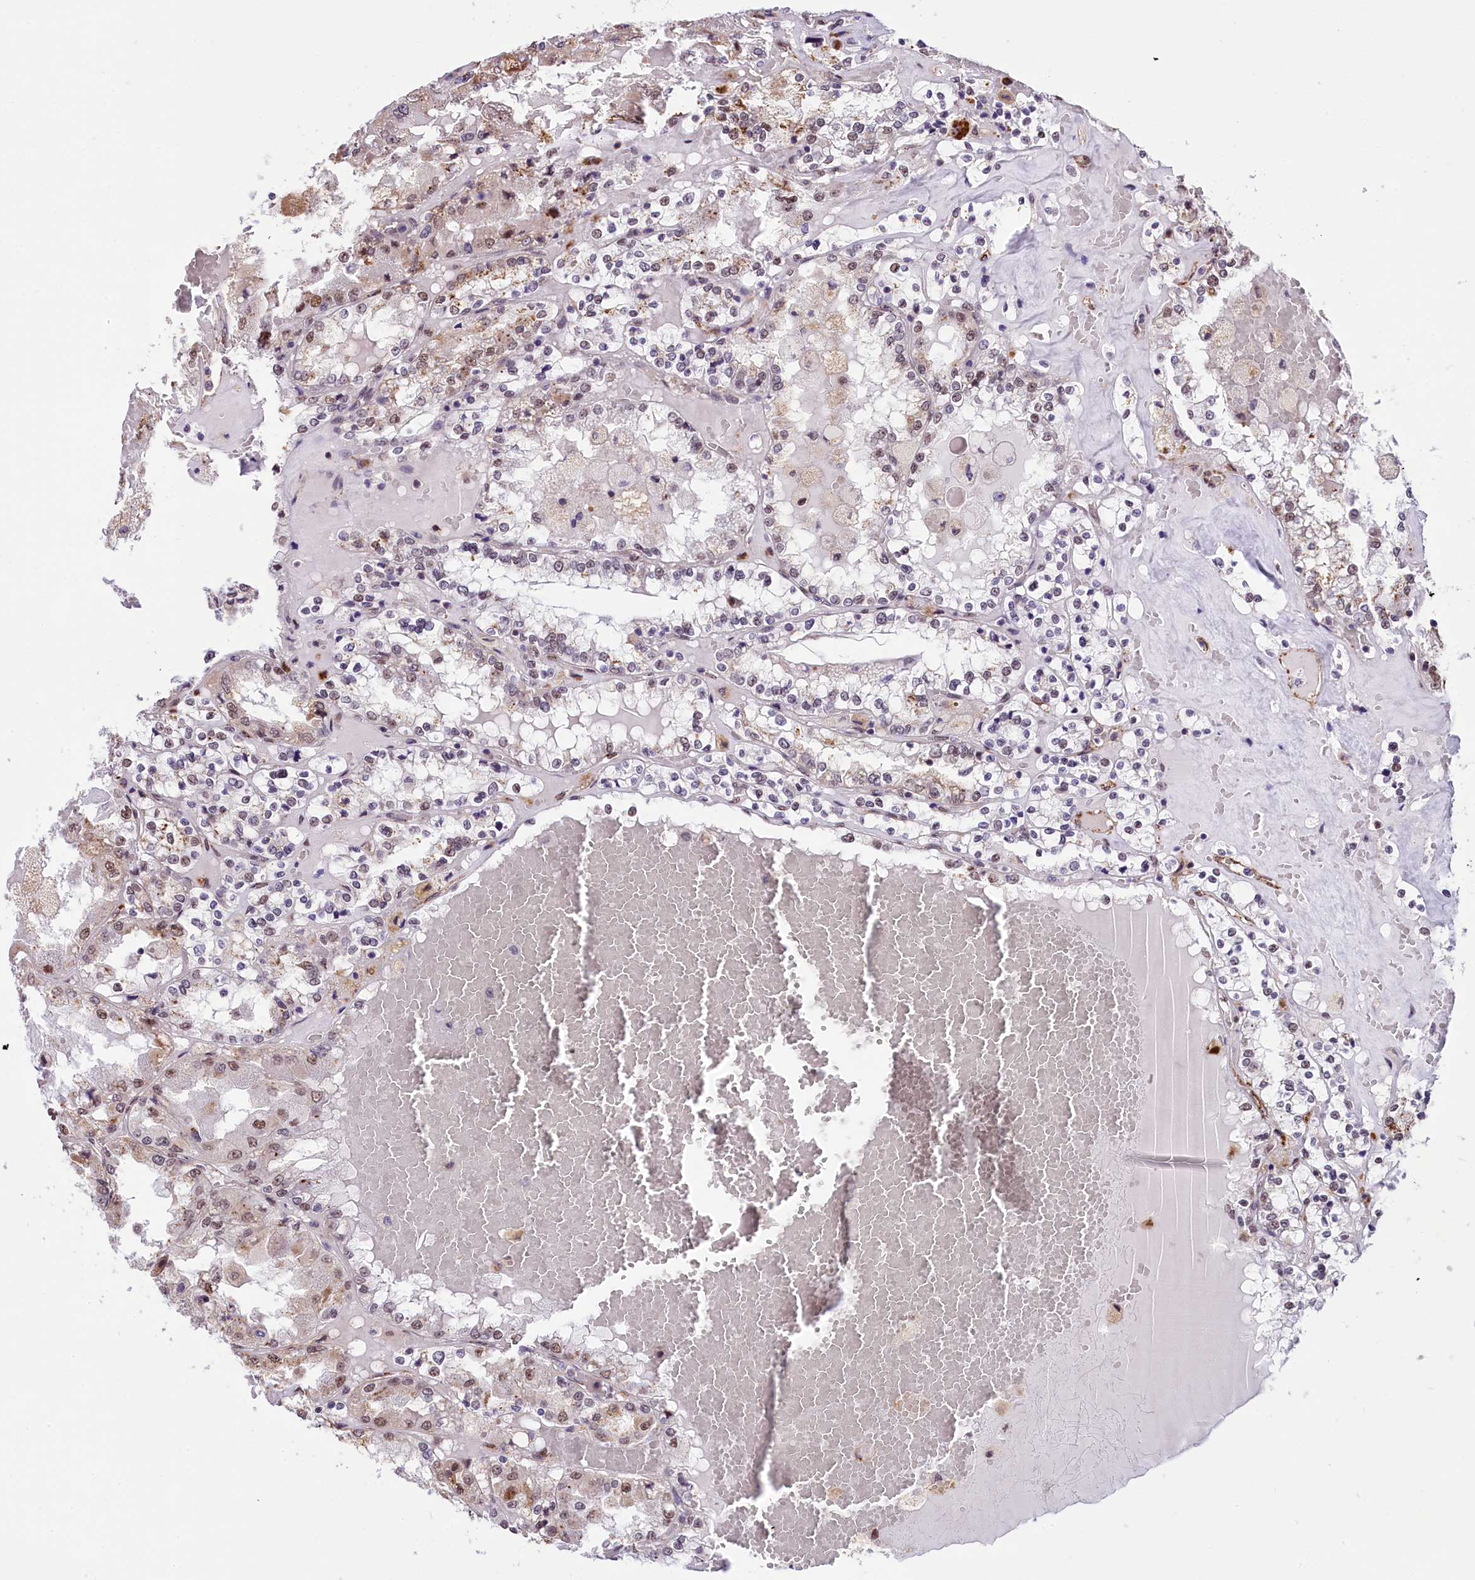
{"staining": {"intensity": "moderate", "quantity": "<25%", "location": "nuclear"}, "tissue": "renal cancer", "cell_type": "Tumor cells", "image_type": "cancer", "snomed": [{"axis": "morphology", "description": "Adenocarcinoma, NOS"}, {"axis": "topography", "description": "Kidney"}], "caption": "Human renal cancer stained with a brown dye reveals moderate nuclear positive staining in approximately <25% of tumor cells.", "gene": "MRPL54", "patient": {"sex": "female", "age": 56}}